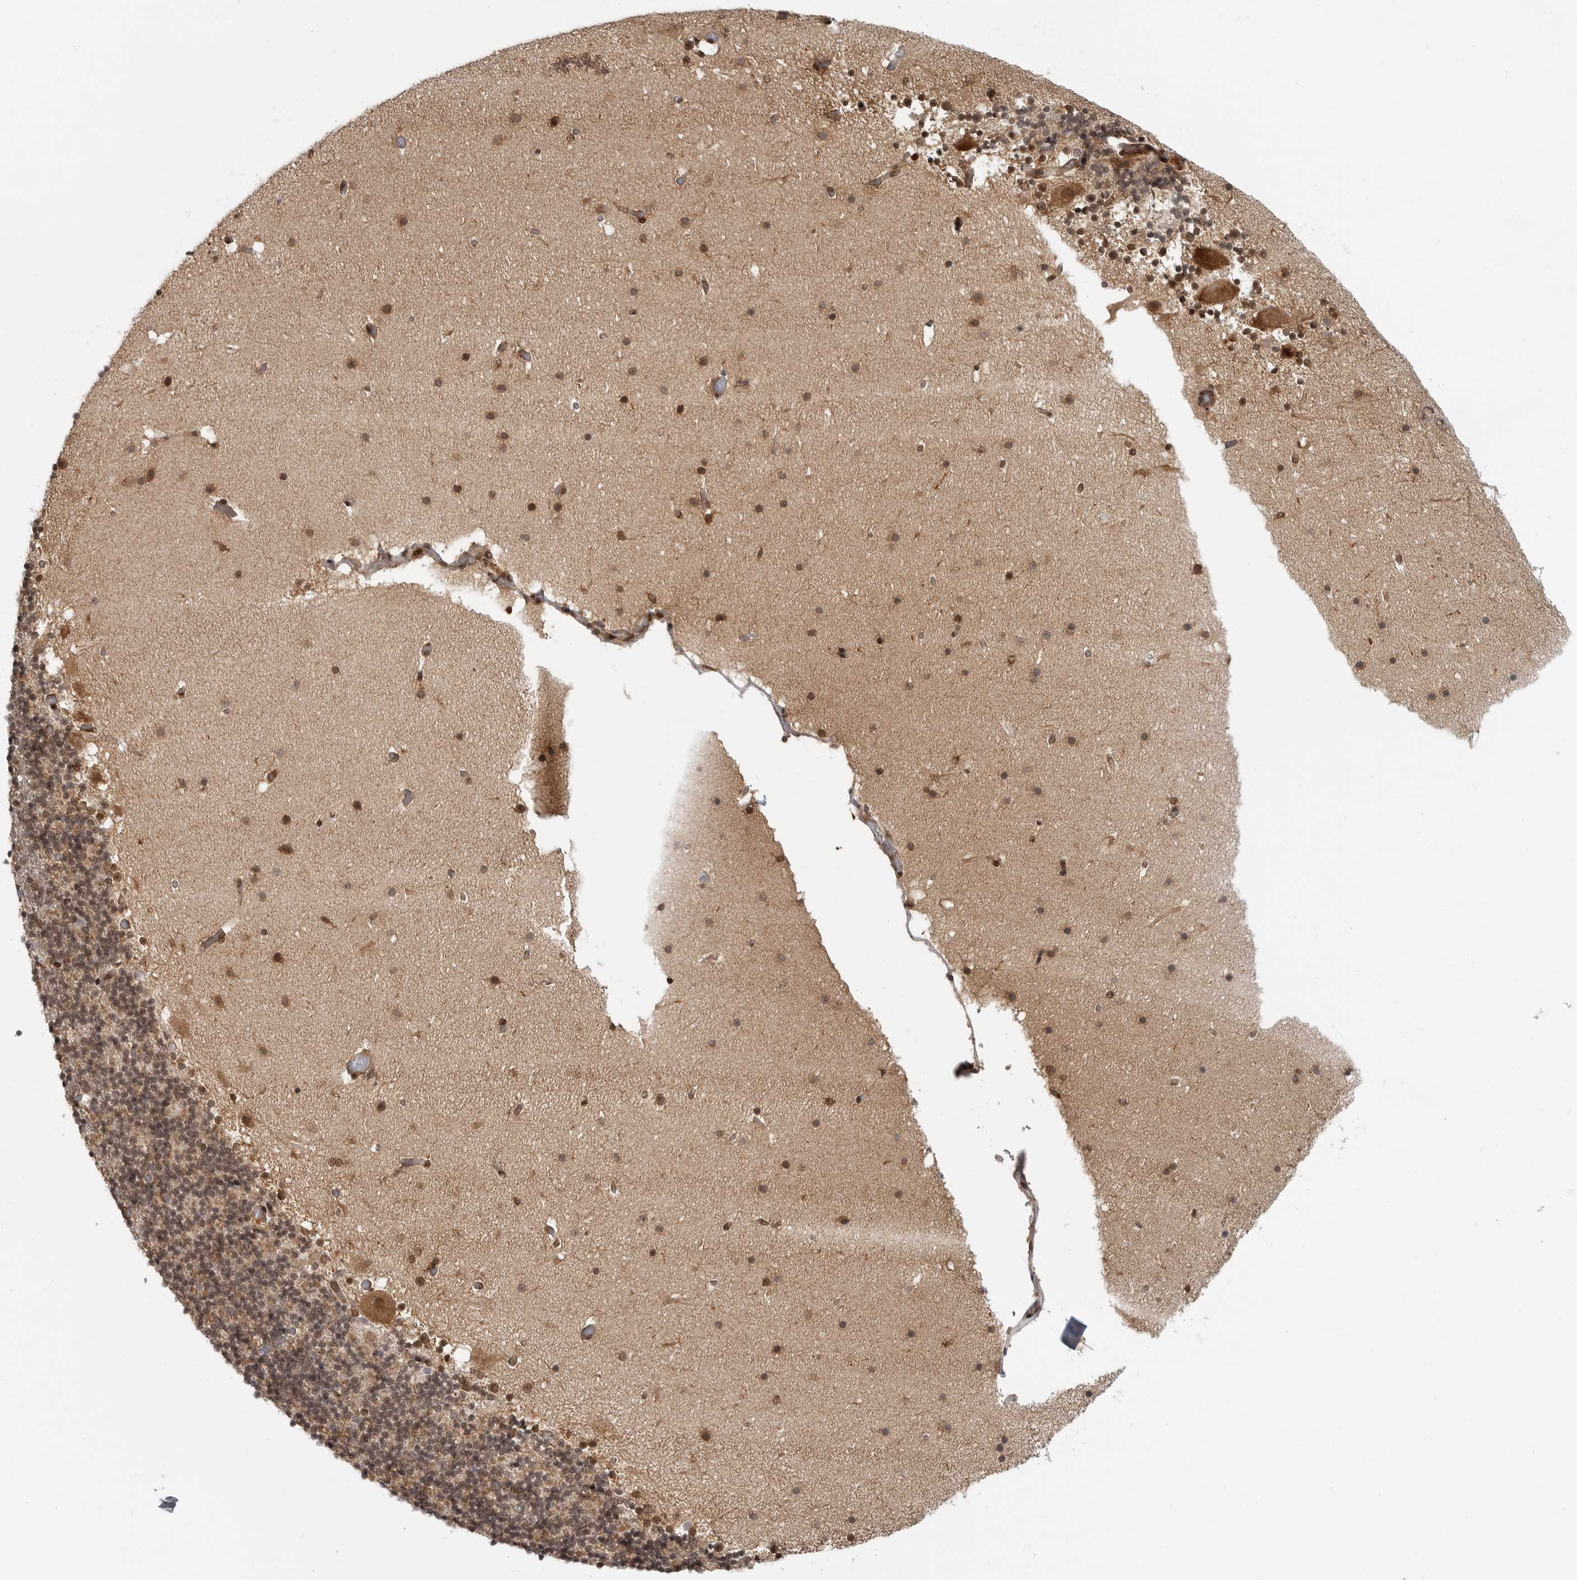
{"staining": {"intensity": "weak", "quantity": "25%-75%", "location": "cytoplasmic/membranous"}, "tissue": "cerebellum", "cell_type": "Cells in granular layer", "image_type": "normal", "snomed": [{"axis": "morphology", "description": "Normal tissue, NOS"}, {"axis": "topography", "description": "Cerebellum"}], "caption": "This is an image of immunohistochemistry staining of normal cerebellum, which shows weak positivity in the cytoplasmic/membranous of cells in granular layer.", "gene": "SZRD1", "patient": {"sex": "male", "age": 57}}